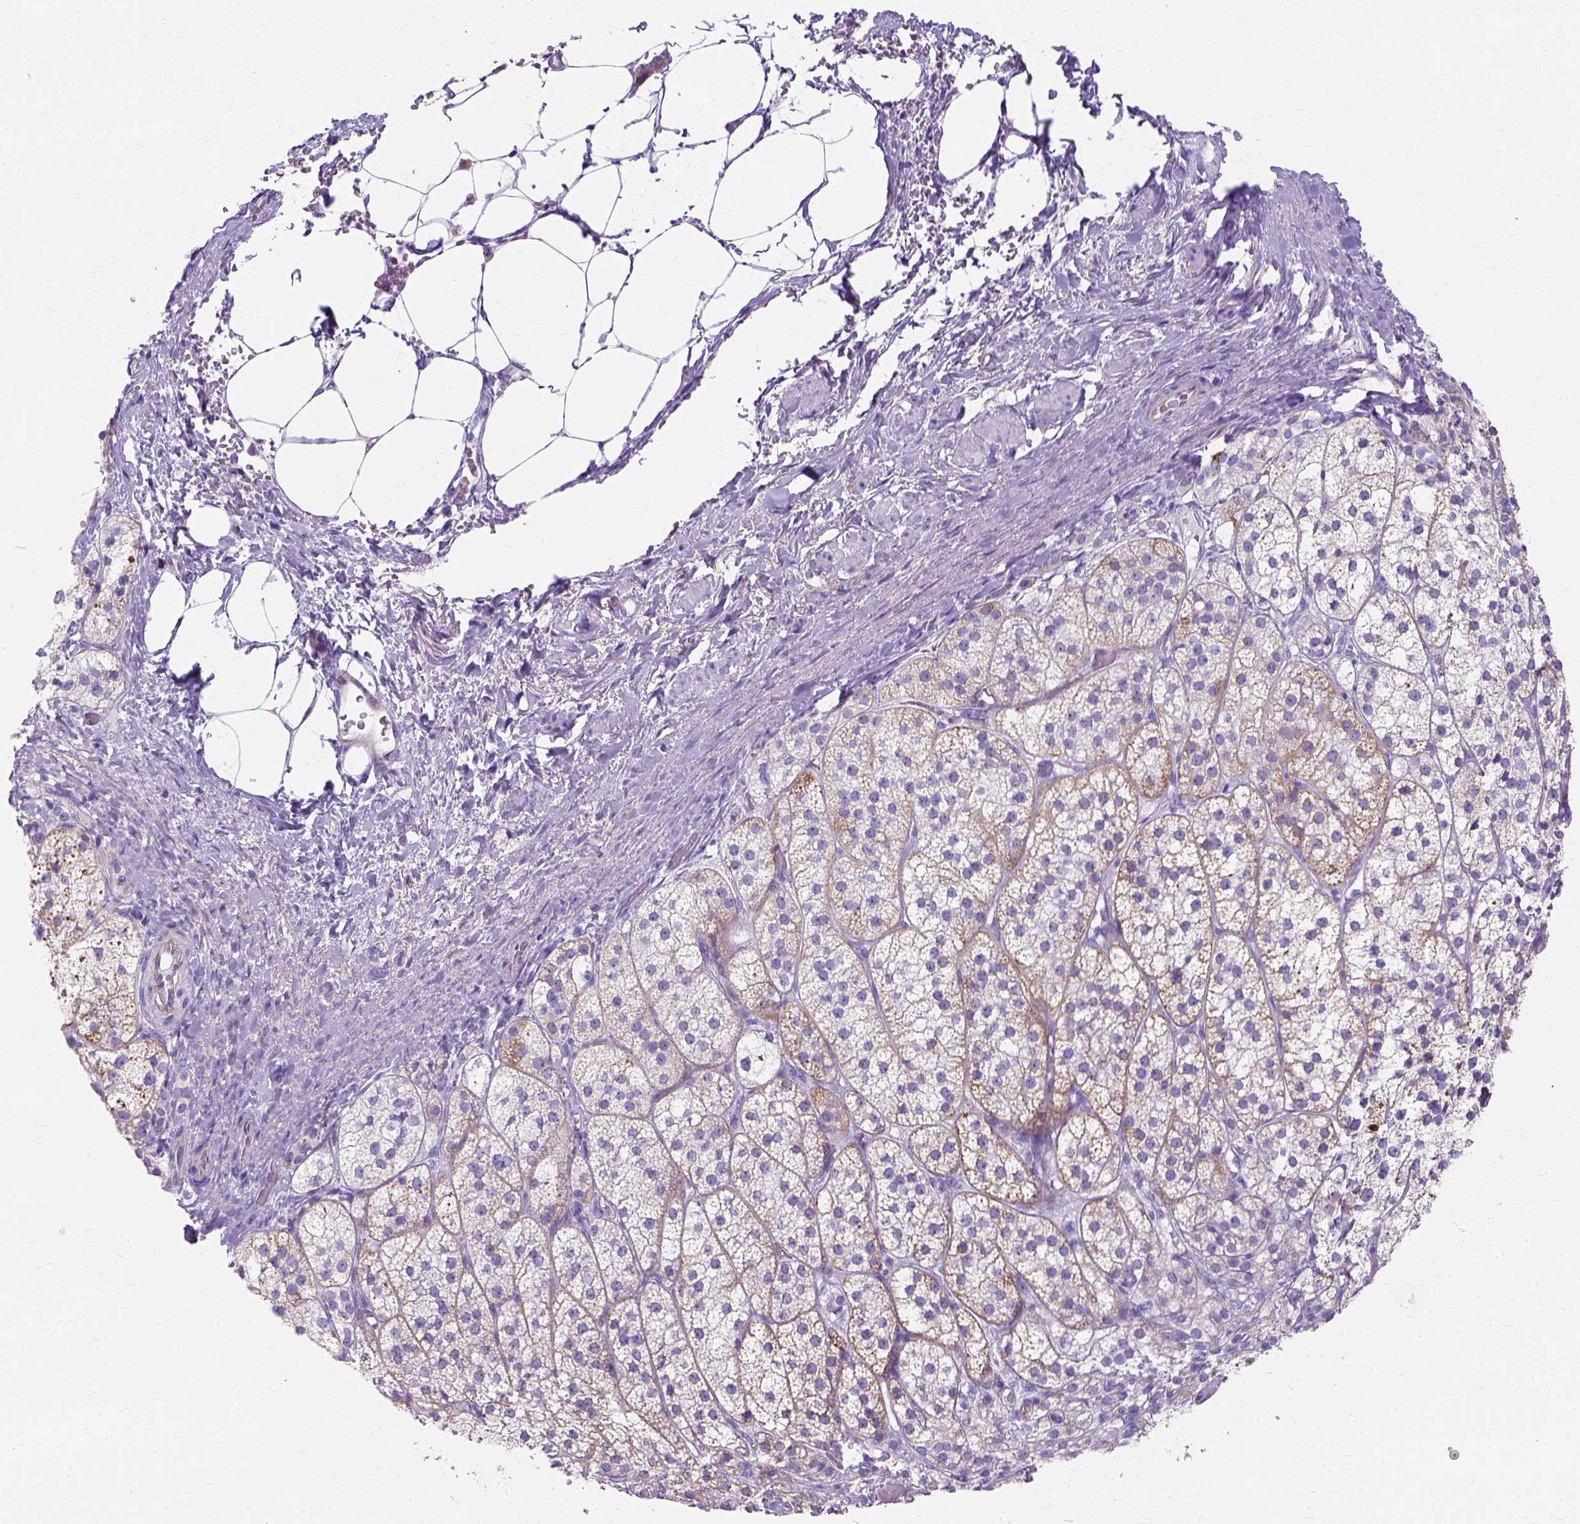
{"staining": {"intensity": "moderate", "quantity": ">75%", "location": "cytoplasmic/membranous"}, "tissue": "adrenal gland", "cell_type": "Glandular cells", "image_type": "normal", "snomed": [{"axis": "morphology", "description": "Normal tissue, NOS"}, {"axis": "topography", "description": "Adrenal gland"}], "caption": "A brown stain highlights moderate cytoplasmic/membranous staining of a protein in glandular cells of normal human adrenal gland.", "gene": "MYH15", "patient": {"sex": "female", "age": 60}}